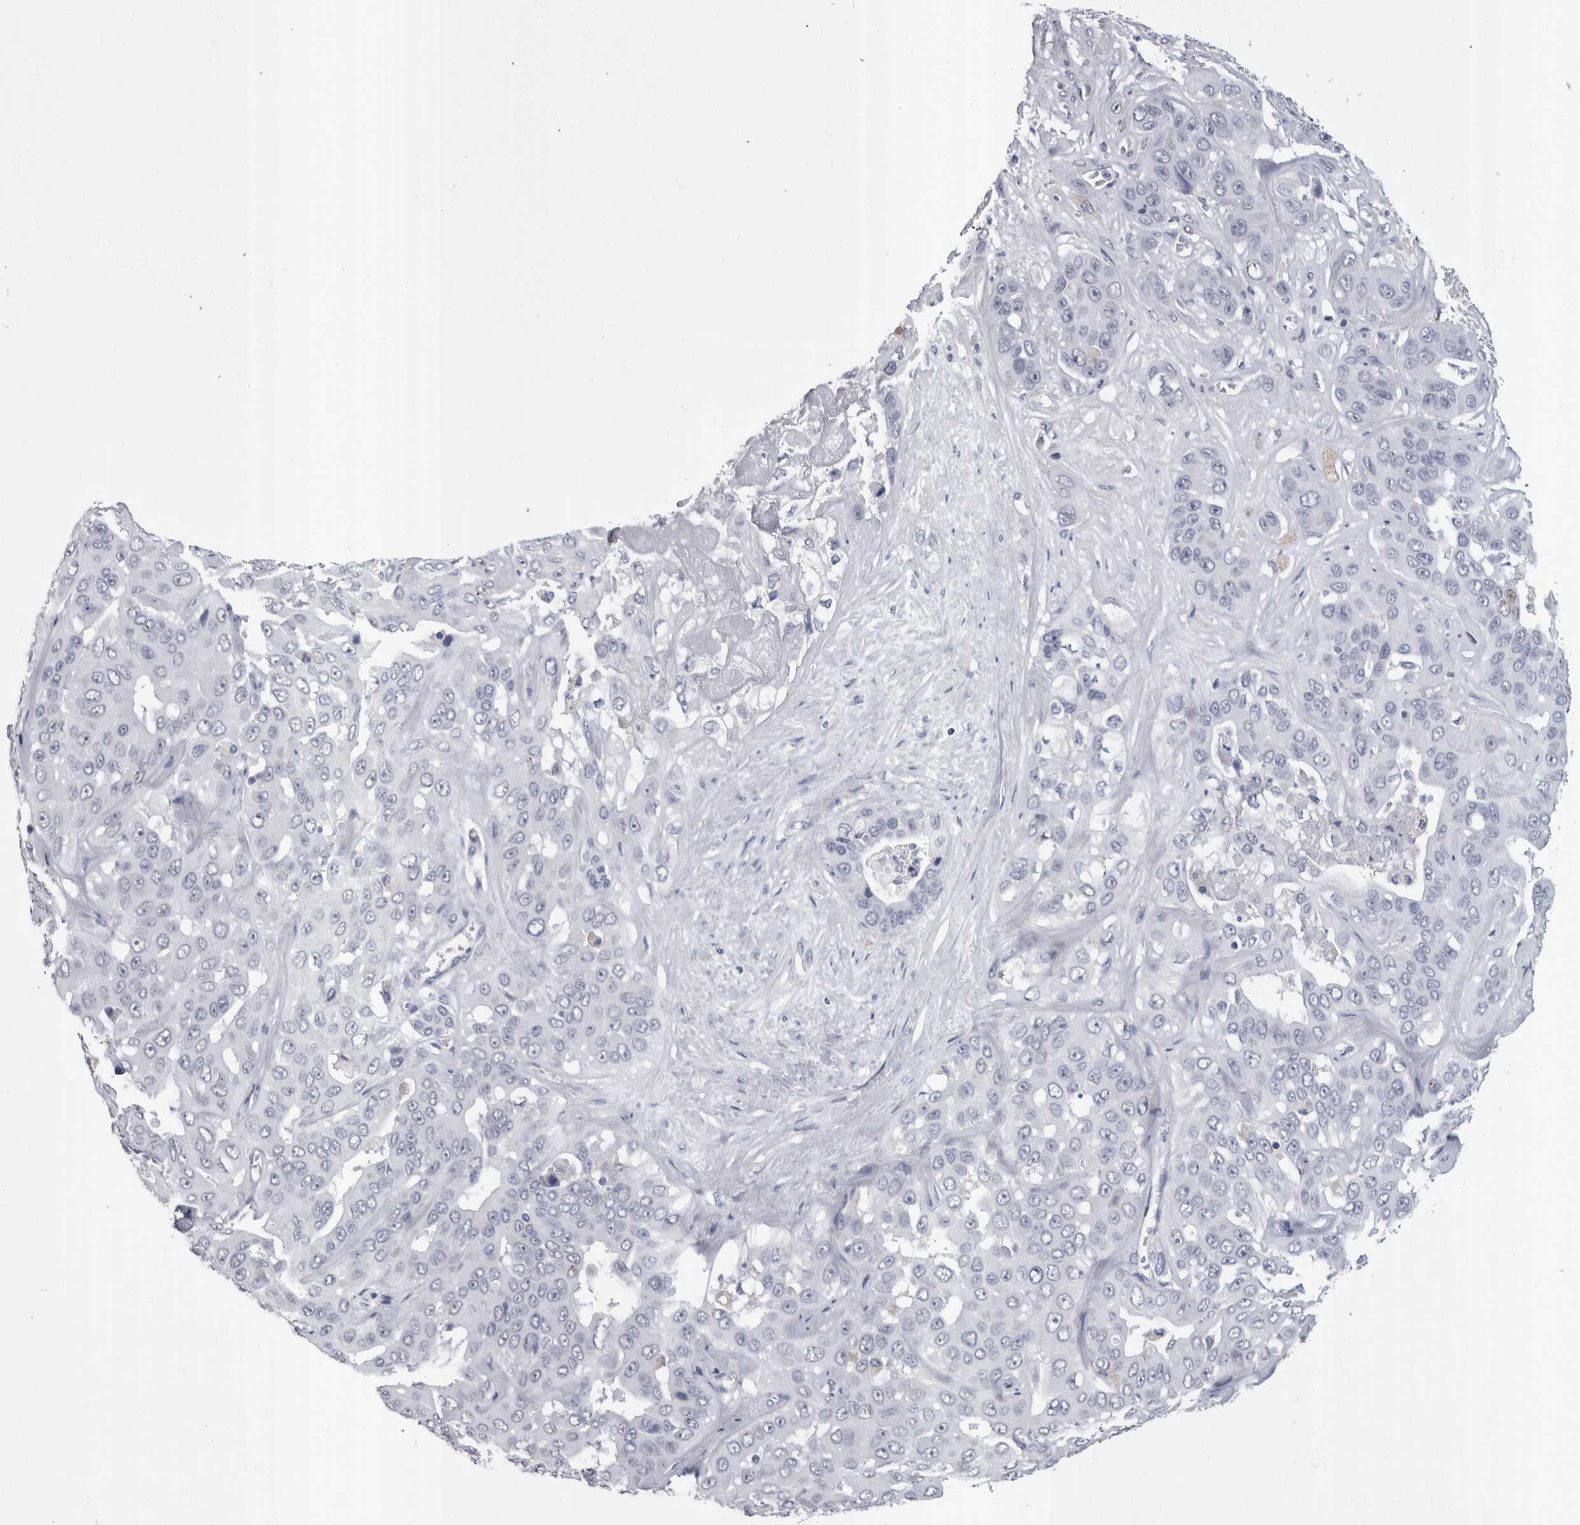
{"staining": {"intensity": "negative", "quantity": "none", "location": "none"}, "tissue": "liver cancer", "cell_type": "Tumor cells", "image_type": "cancer", "snomed": [{"axis": "morphology", "description": "Cholangiocarcinoma"}, {"axis": "topography", "description": "Liver"}], "caption": "IHC of liver cancer (cholangiocarcinoma) reveals no positivity in tumor cells.", "gene": "PAX5", "patient": {"sex": "female", "age": 52}}